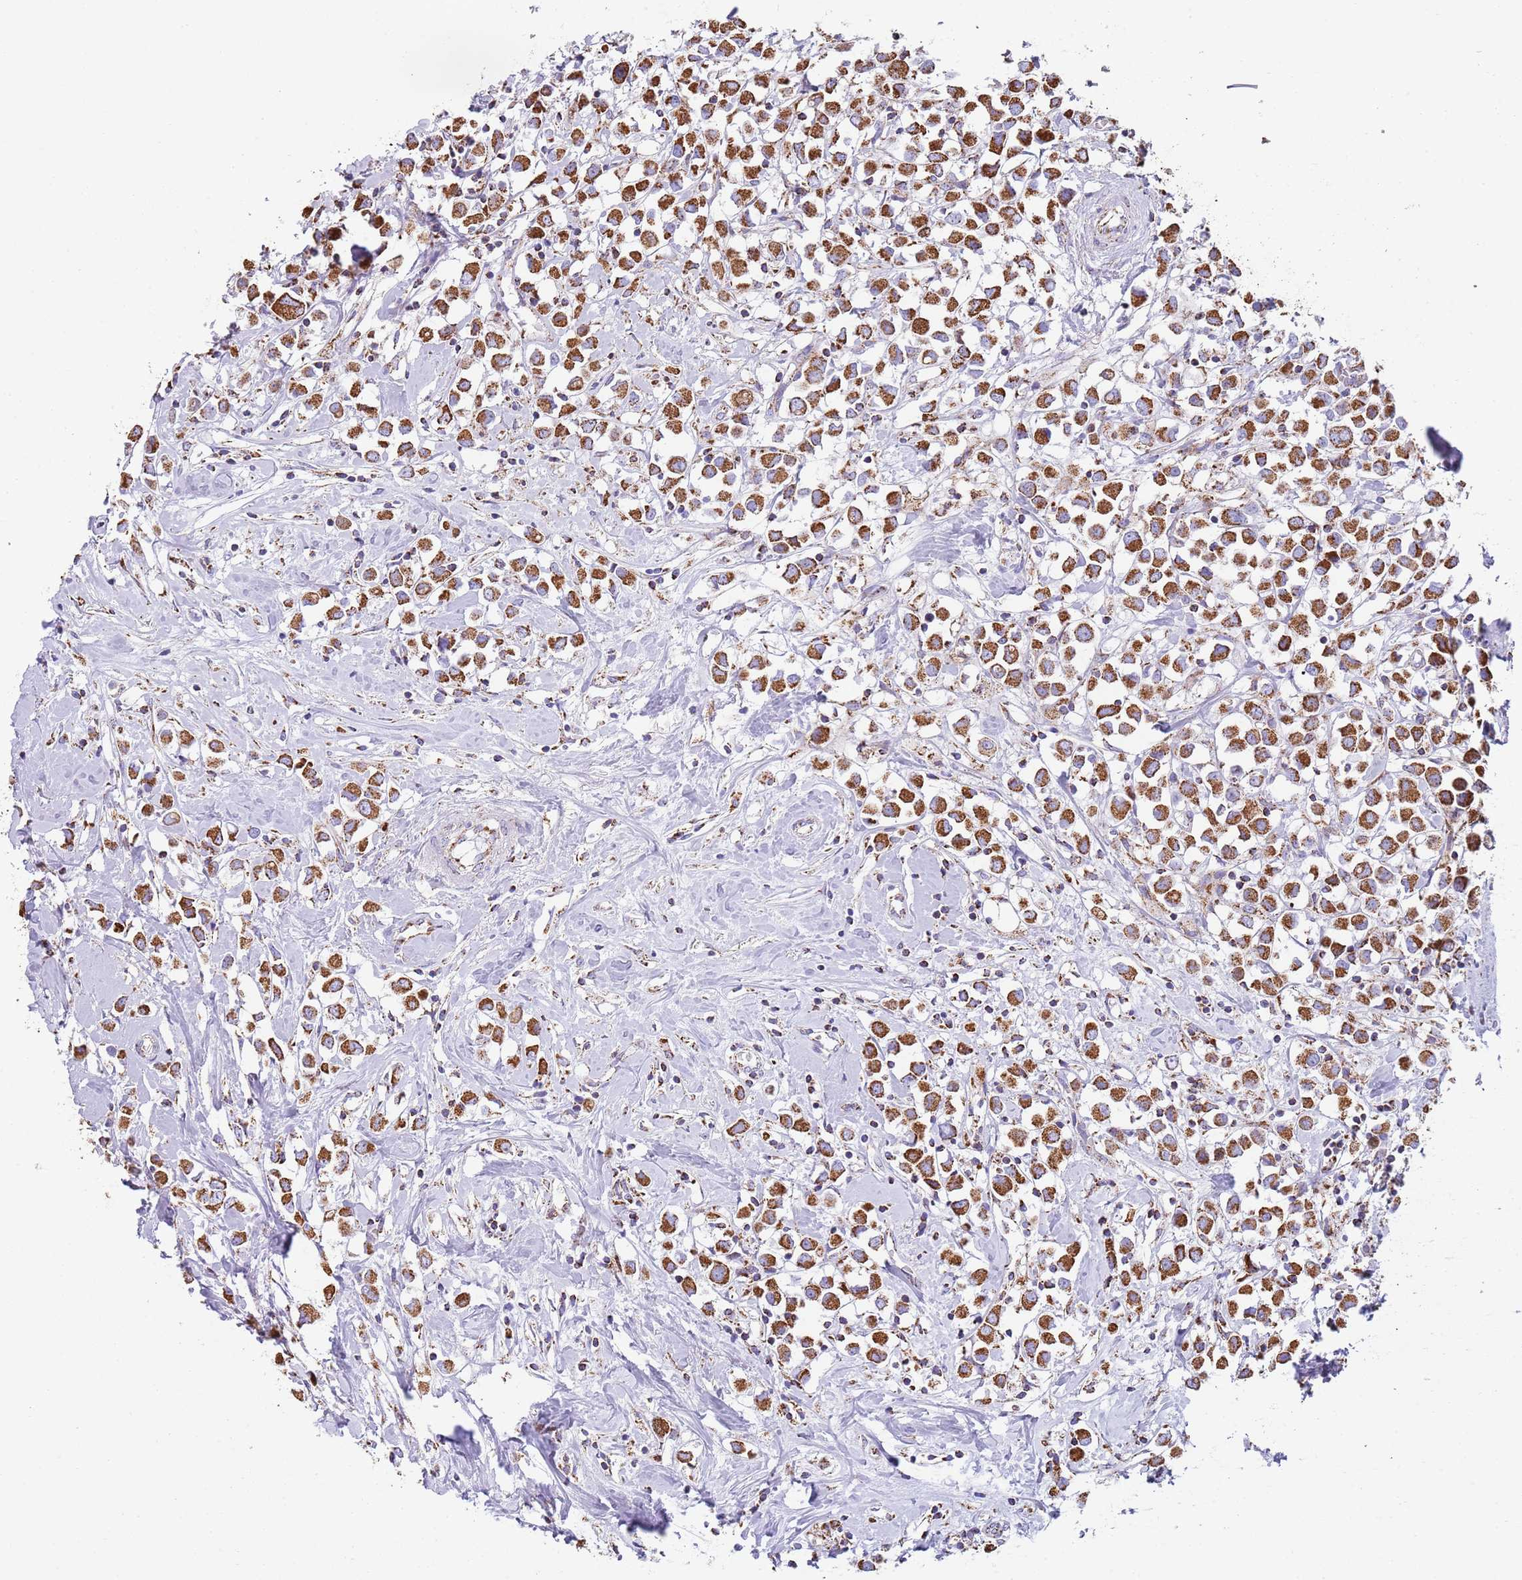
{"staining": {"intensity": "strong", "quantity": ">75%", "location": "cytoplasmic/membranous"}, "tissue": "breast cancer", "cell_type": "Tumor cells", "image_type": "cancer", "snomed": [{"axis": "morphology", "description": "Duct carcinoma"}, {"axis": "topography", "description": "Breast"}], "caption": "DAB immunohistochemical staining of breast invasive ductal carcinoma shows strong cytoplasmic/membranous protein positivity in approximately >75% of tumor cells.", "gene": "TTLL1", "patient": {"sex": "female", "age": 61}}